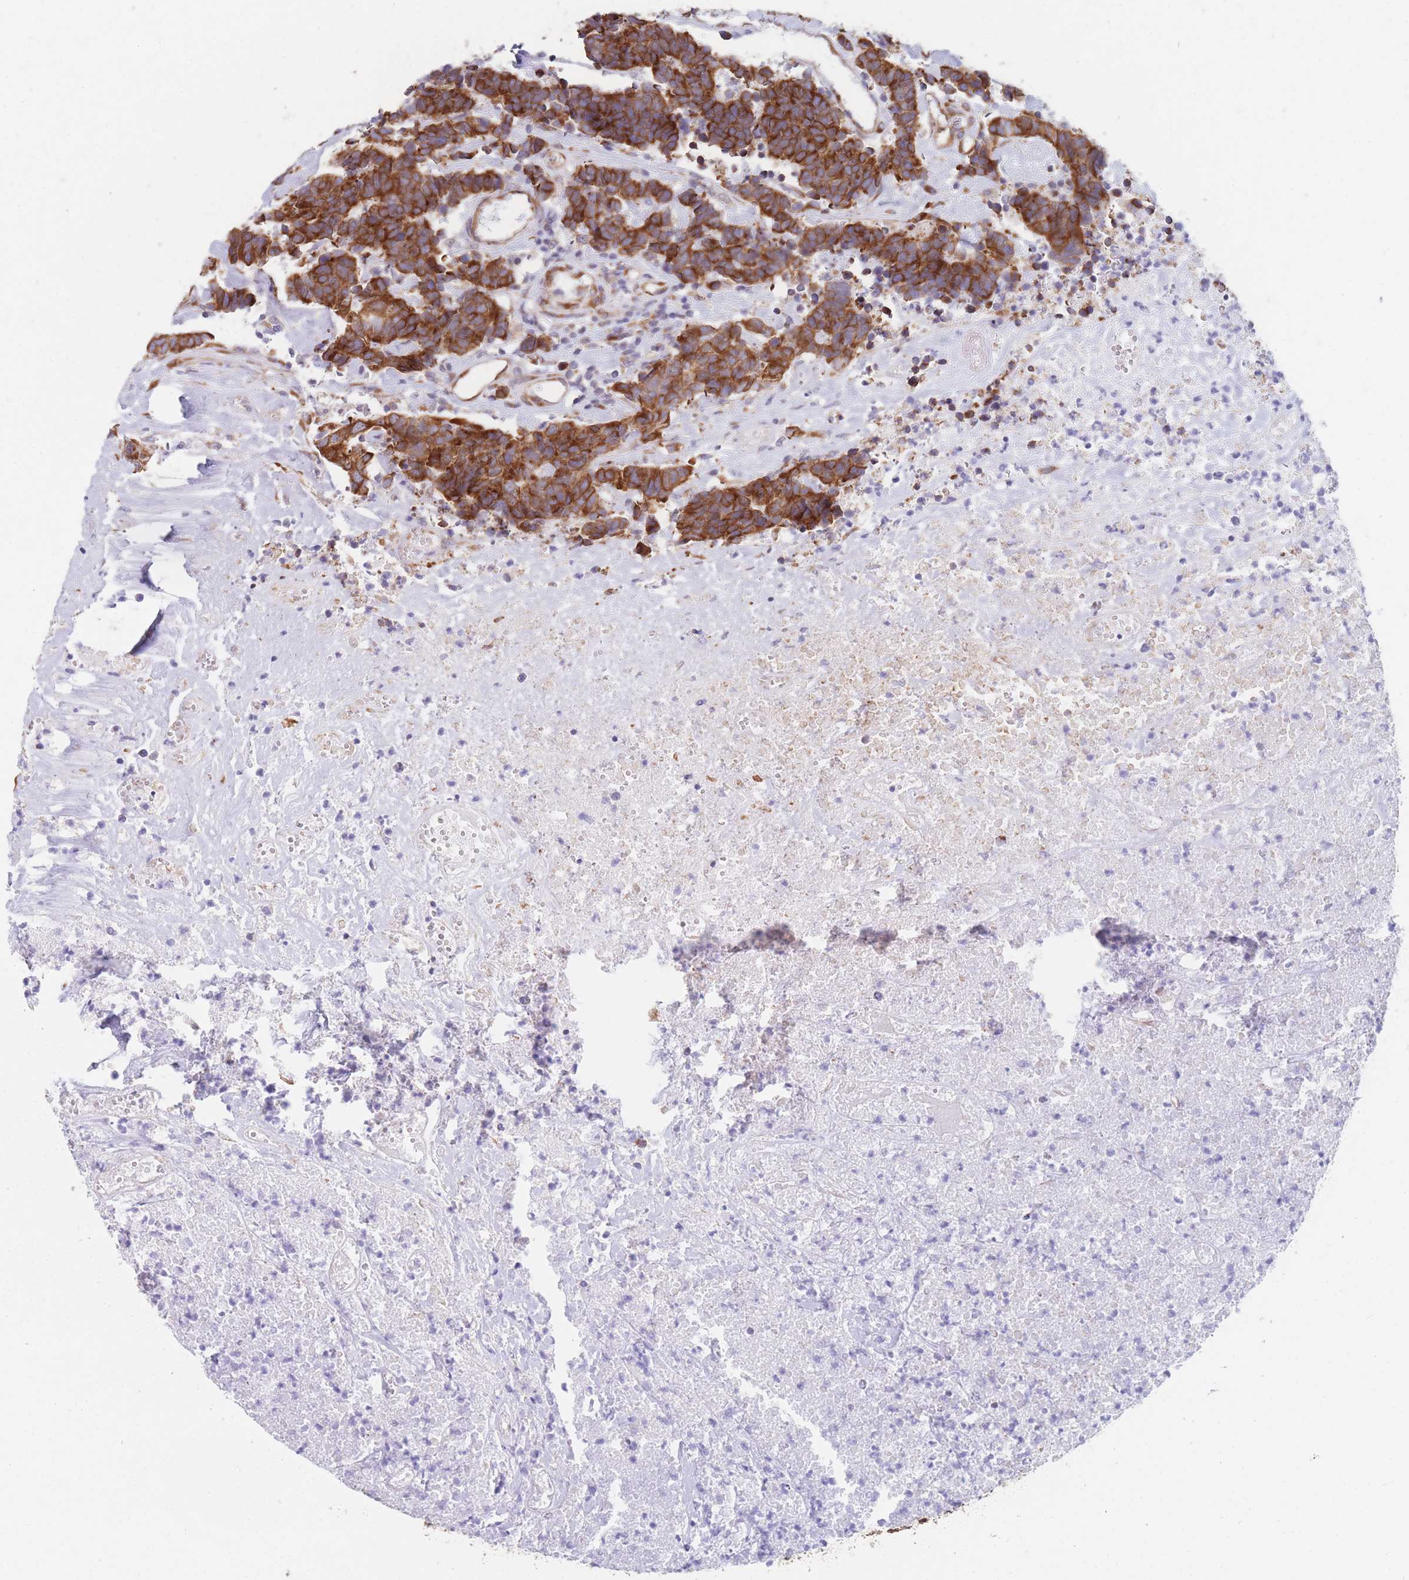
{"staining": {"intensity": "strong", "quantity": ">75%", "location": "cytoplasmic/membranous"}, "tissue": "carcinoid", "cell_type": "Tumor cells", "image_type": "cancer", "snomed": [{"axis": "morphology", "description": "Carcinoma, NOS"}, {"axis": "morphology", "description": "Carcinoid, malignant, NOS"}, {"axis": "topography", "description": "Urinary bladder"}], "caption": "Carcinoid stained with IHC reveals strong cytoplasmic/membranous positivity in about >75% of tumor cells.", "gene": "AK9", "patient": {"sex": "male", "age": 57}}